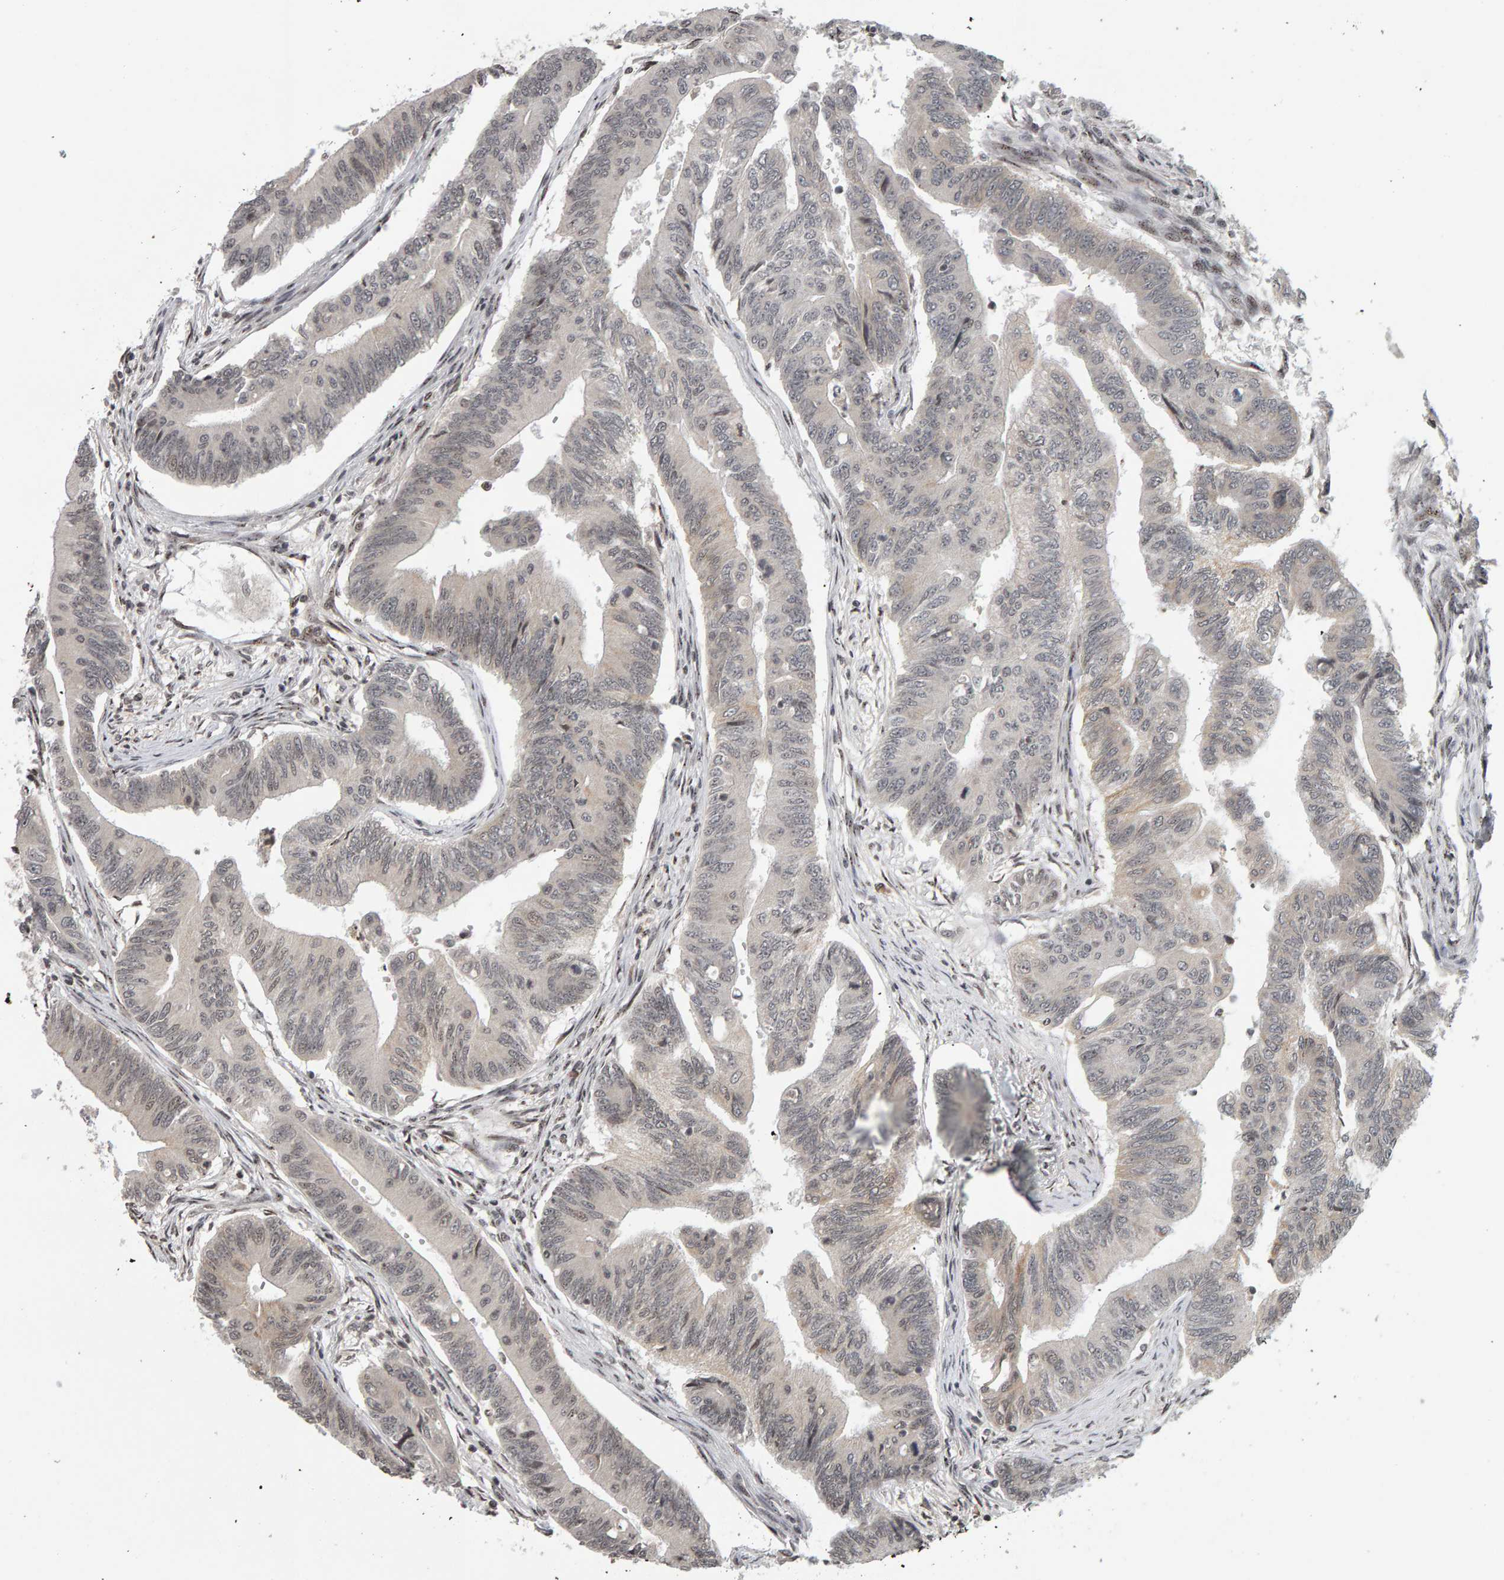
{"staining": {"intensity": "weak", "quantity": "<25%", "location": "nuclear"}, "tissue": "colorectal cancer", "cell_type": "Tumor cells", "image_type": "cancer", "snomed": [{"axis": "morphology", "description": "Adenoma, NOS"}, {"axis": "morphology", "description": "Adenocarcinoma, NOS"}, {"axis": "topography", "description": "Colon"}], "caption": "A high-resolution image shows immunohistochemistry (IHC) staining of colorectal cancer, which displays no significant staining in tumor cells.", "gene": "TRAM1", "patient": {"sex": "male", "age": 79}}